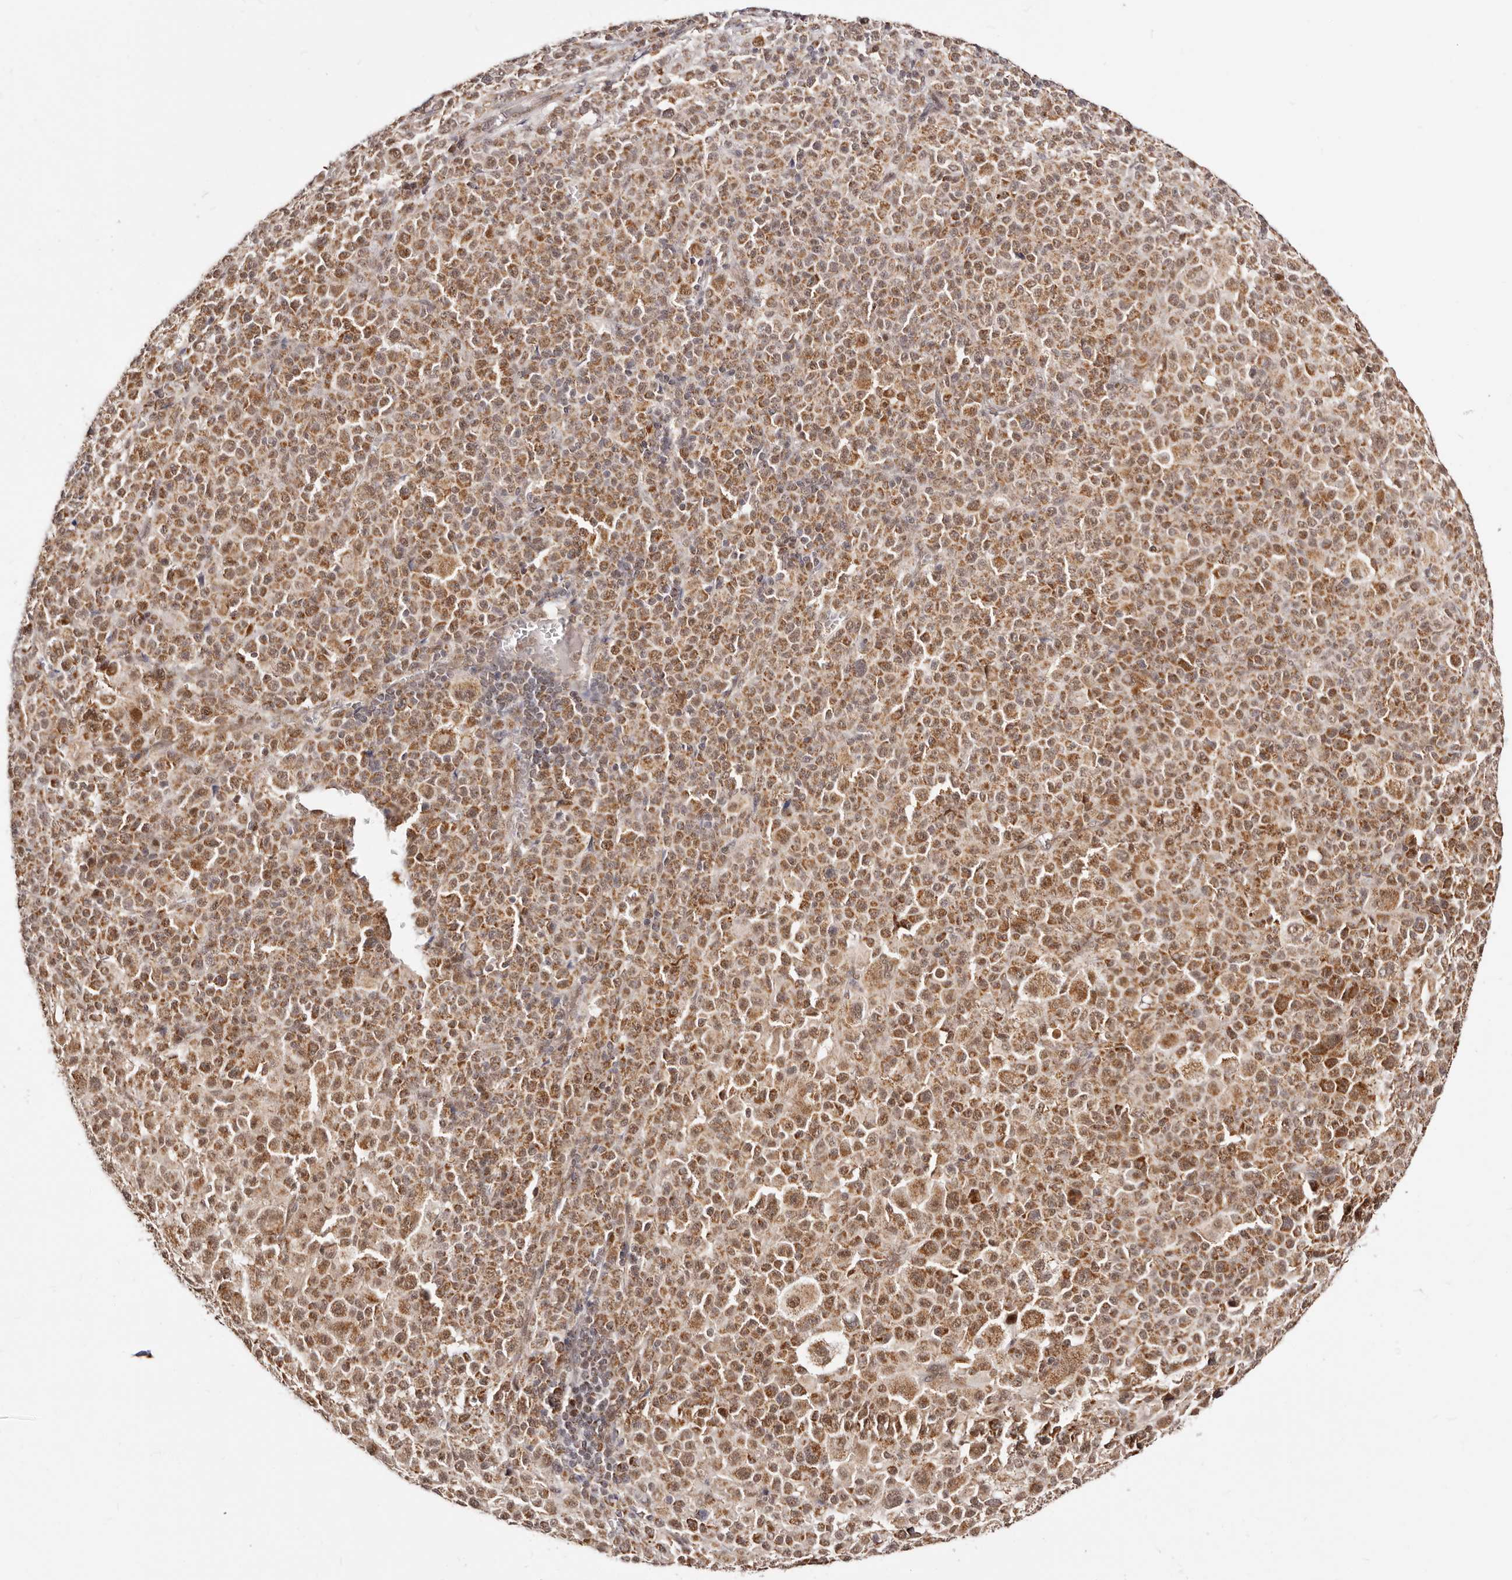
{"staining": {"intensity": "moderate", "quantity": ">75%", "location": "cytoplasmic/membranous,nuclear"}, "tissue": "melanoma", "cell_type": "Tumor cells", "image_type": "cancer", "snomed": [{"axis": "morphology", "description": "Malignant melanoma, Metastatic site"}, {"axis": "topography", "description": "Skin"}], "caption": "Tumor cells reveal medium levels of moderate cytoplasmic/membranous and nuclear staining in approximately >75% of cells in human malignant melanoma (metastatic site).", "gene": "SEC14L1", "patient": {"sex": "female", "age": 74}}